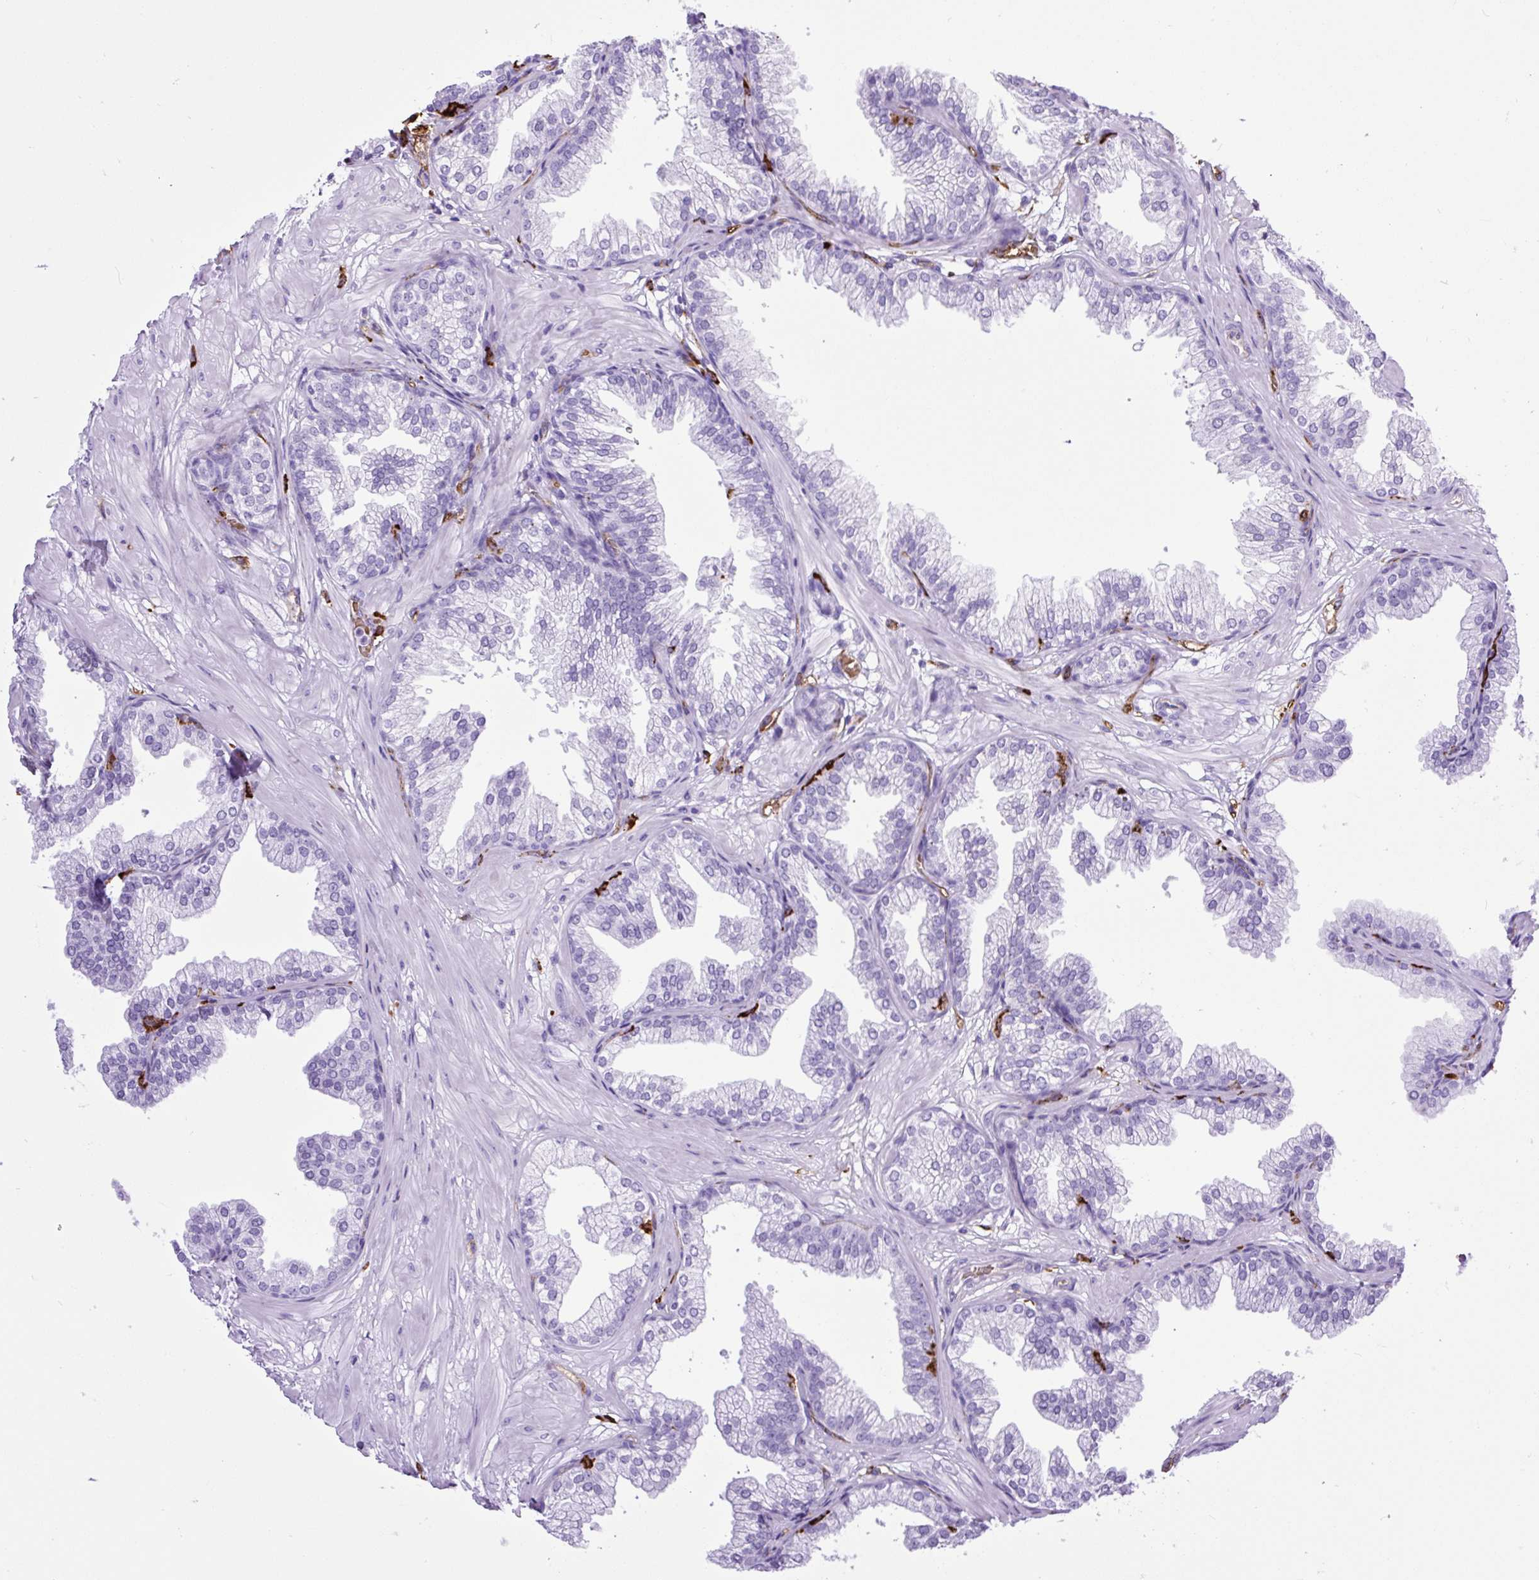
{"staining": {"intensity": "negative", "quantity": "none", "location": "none"}, "tissue": "prostate", "cell_type": "Glandular cells", "image_type": "normal", "snomed": [{"axis": "morphology", "description": "Normal tissue, NOS"}, {"axis": "topography", "description": "Prostate"}], "caption": "The image demonstrates no staining of glandular cells in benign prostate. The staining was performed using DAB (3,3'-diaminobenzidine) to visualize the protein expression in brown, while the nuclei were stained in blue with hematoxylin (Magnification: 20x).", "gene": "HLA", "patient": {"sex": "male", "age": 37}}